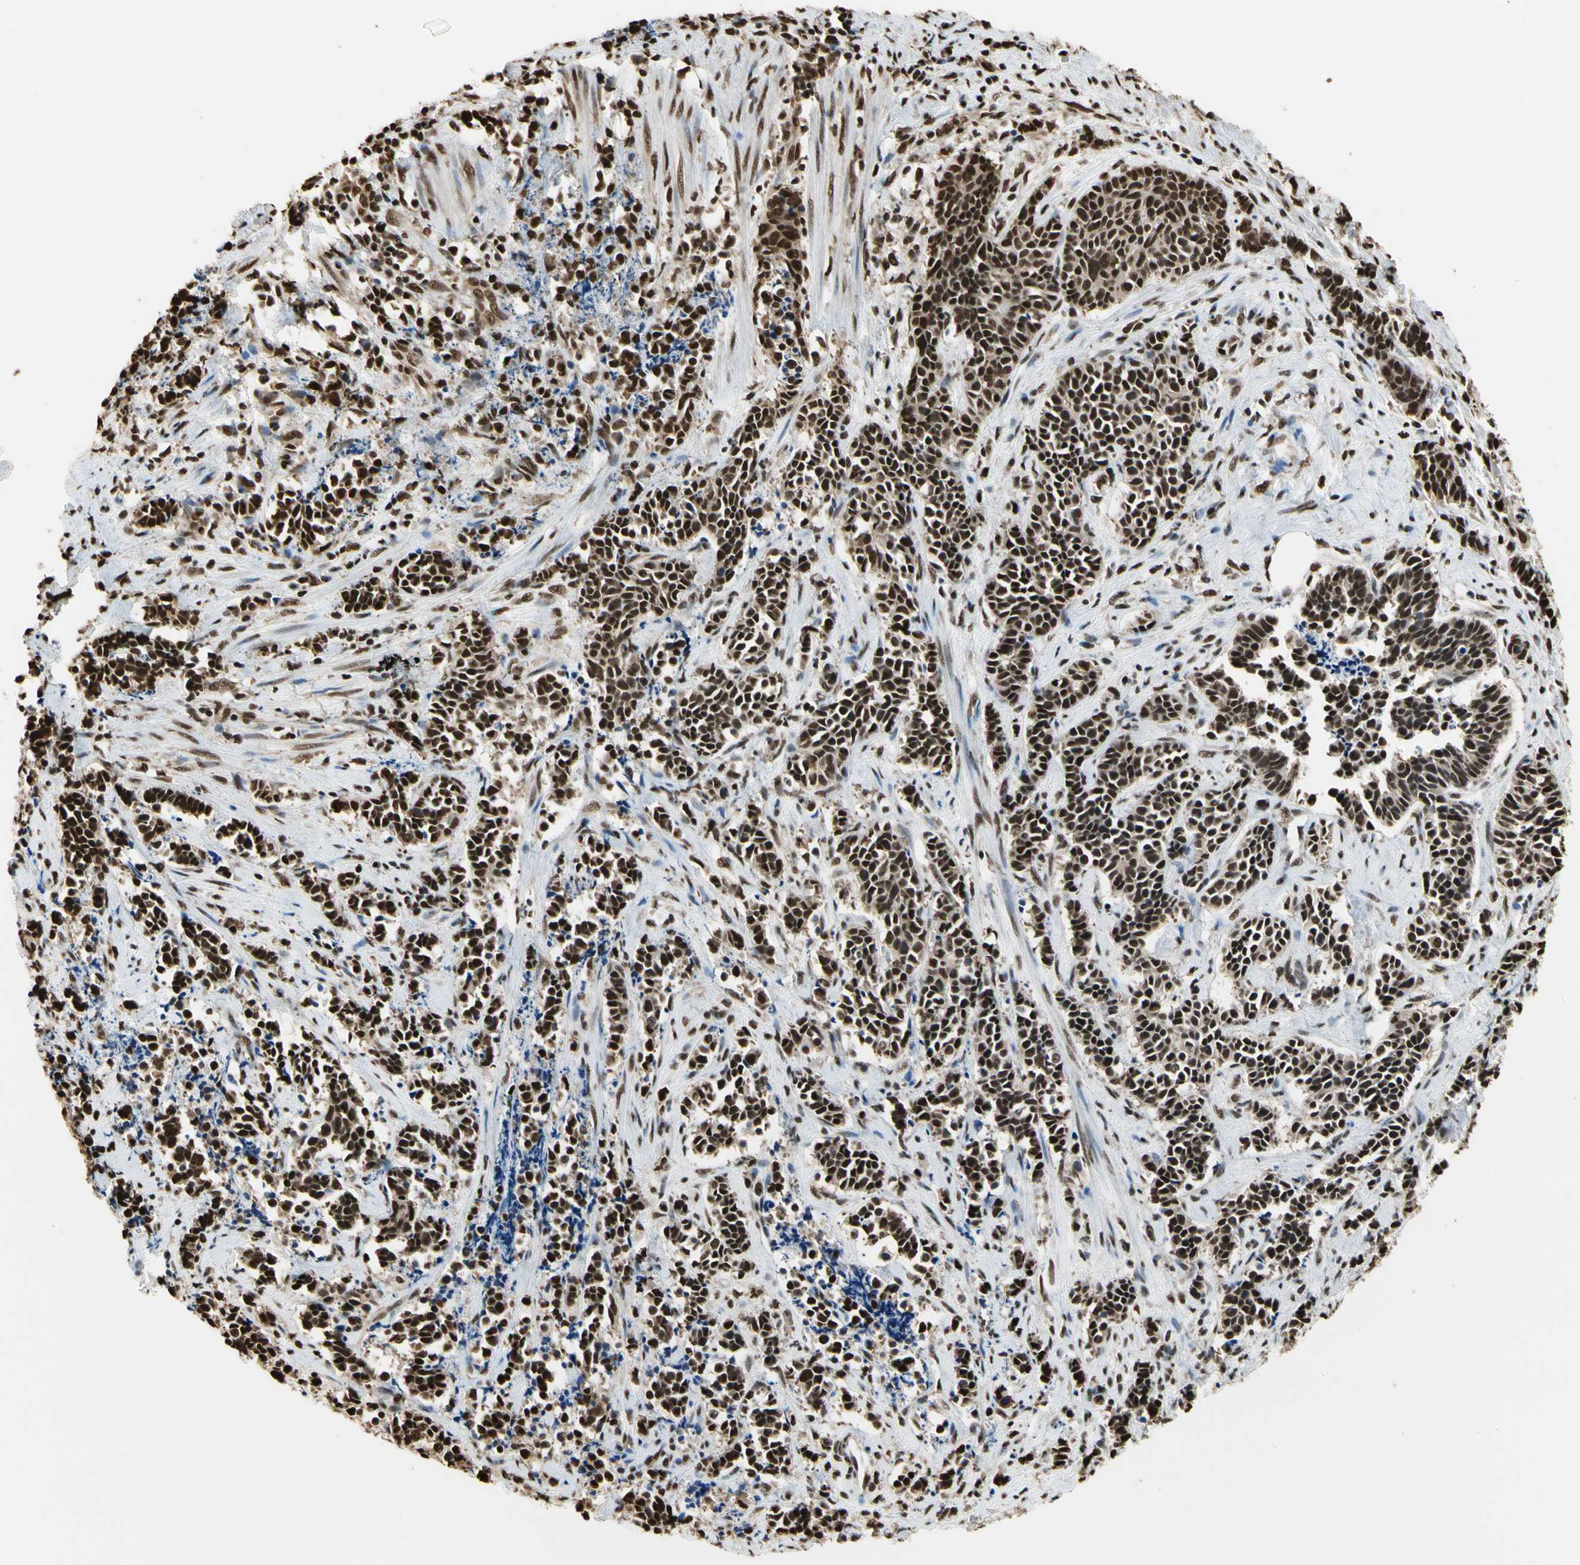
{"staining": {"intensity": "strong", "quantity": ">75%", "location": "nuclear"}, "tissue": "cervical cancer", "cell_type": "Tumor cells", "image_type": "cancer", "snomed": [{"axis": "morphology", "description": "Squamous cell carcinoma, NOS"}, {"axis": "topography", "description": "Cervix"}], "caption": "Cervical cancer (squamous cell carcinoma) tissue exhibits strong nuclear positivity in approximately >75% of tumor cells (DAB = brown stain, brightfield microscopy at high magnification).", "gene": "HNRNPK", "patient": {"sex": "female", "age": 35}}